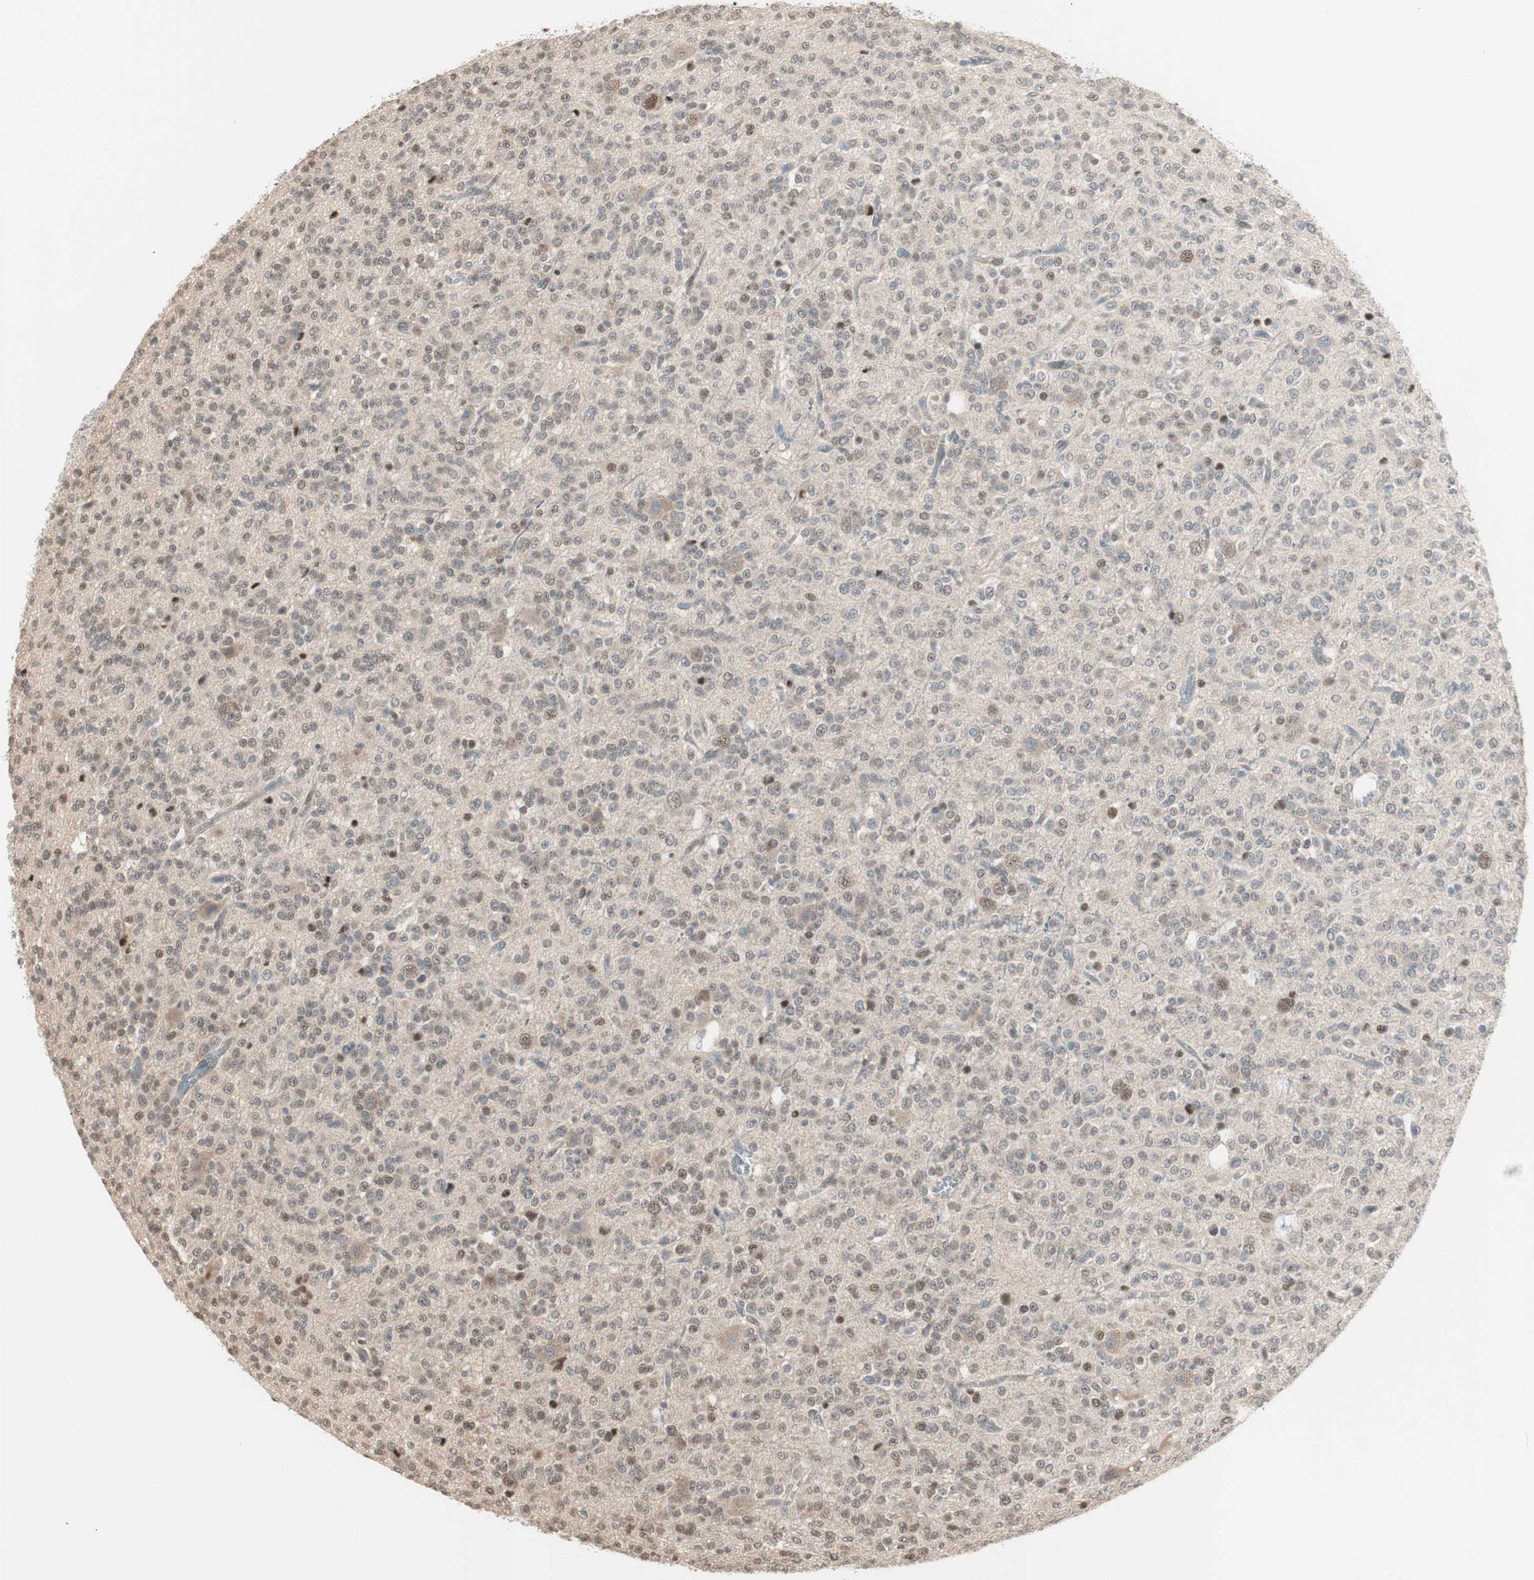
{"staining": {"intensity": "weak", "quantity": "<25%", "location": "cytoplasmic/membranous,nuclear"}, "tissue": "glioma", "cell_type": "Tumor cells", "image_type": "cancer", "snomed": [{"axis": "morphology", "description": "Glioma, malignant, Low grade"}, {"axis": "topography", "description": "Brain"}], "caption": "Immunohistochemical staining of malignant glioma (low-grade) reveals no significant staining in tumor cells.", "gene": "LONP2", "patient": {"sex": "male", "age": 38}}